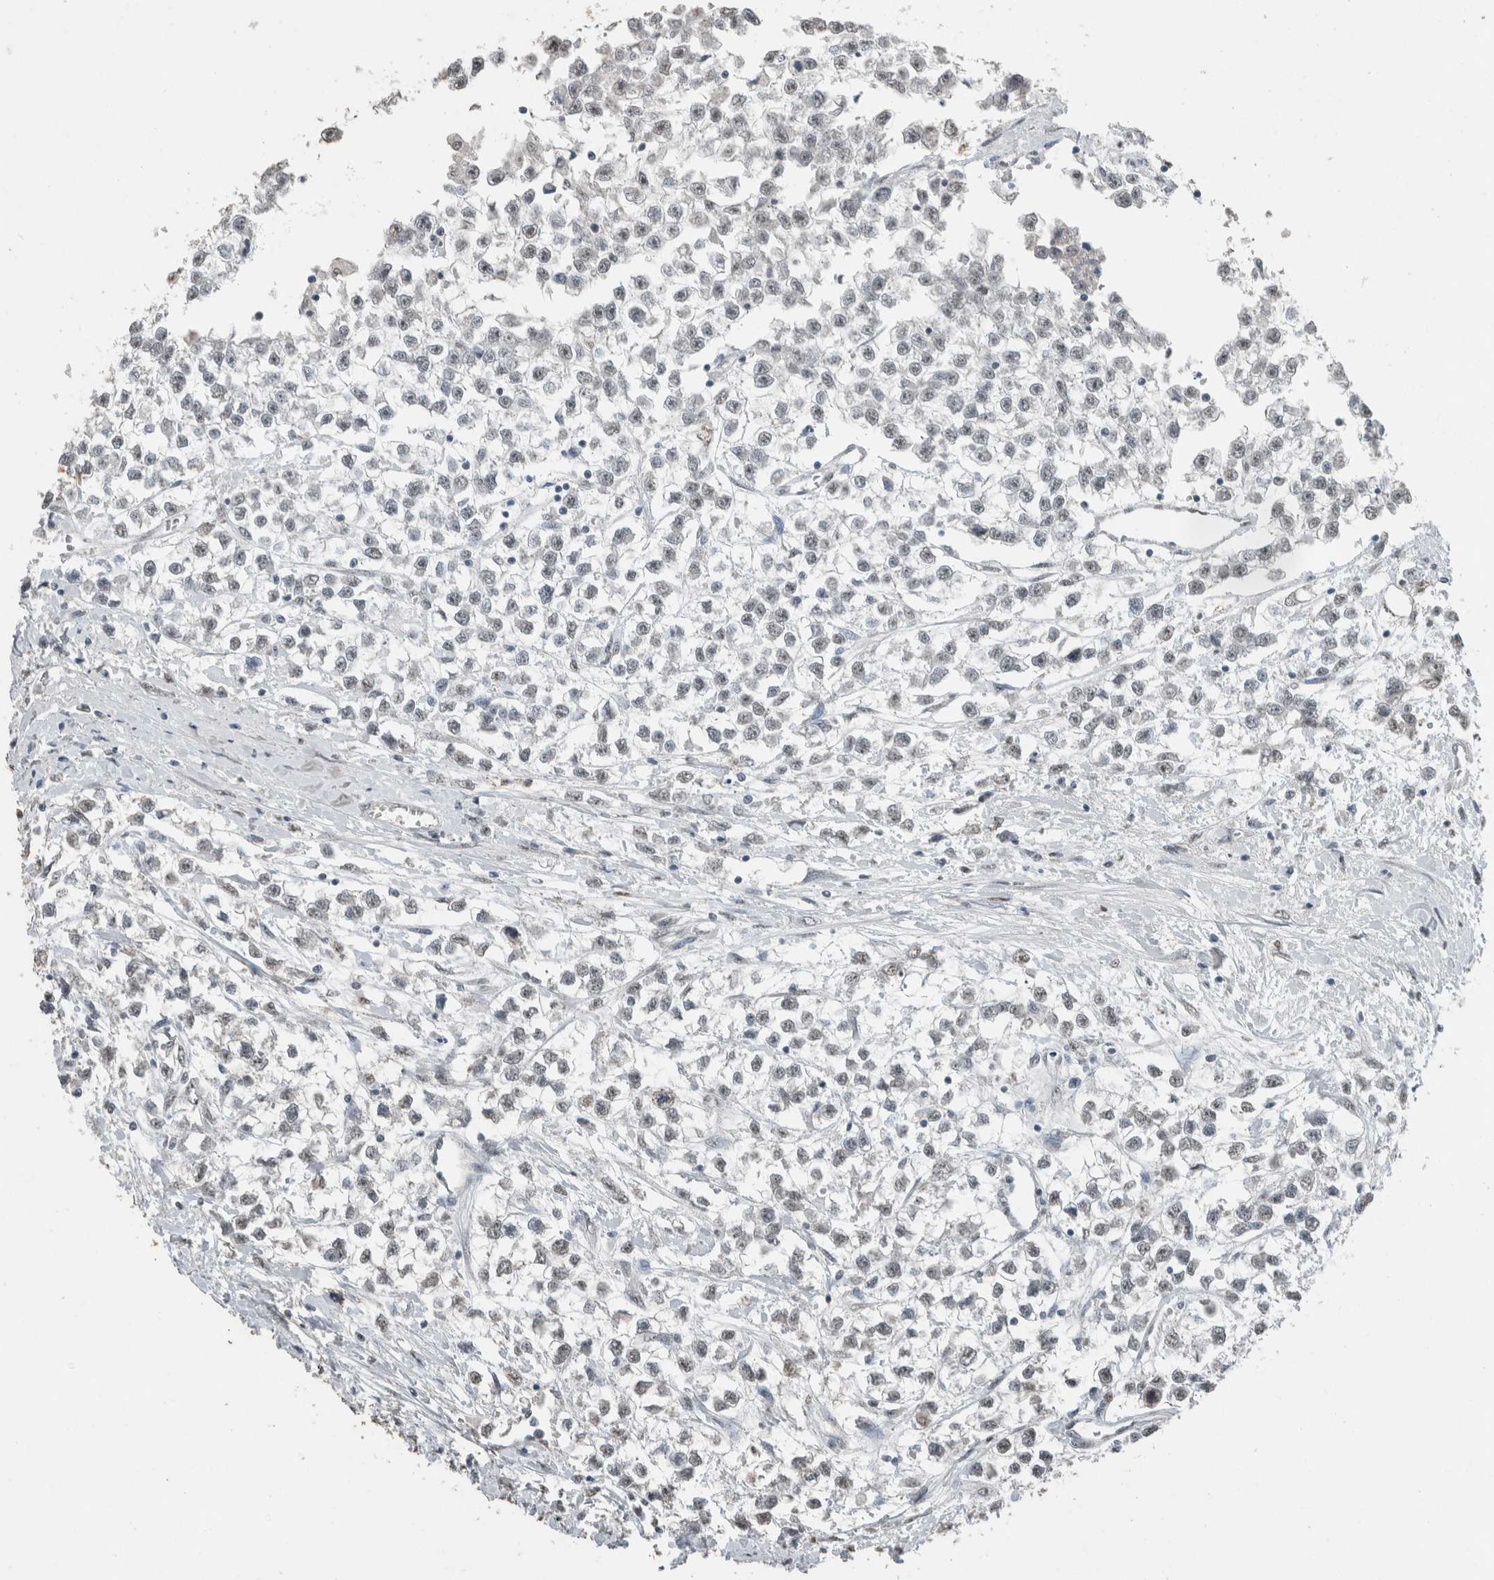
{"staining": {"intensity": "weak", "quantity": "<25%", "location": "nuclear"}, "tissue": "testis cancer", "cell_type": "Tumor cells", "image_type": "cancer", "snomed": [{"axis": "morphology", "description": "Seminoma, NOS"}, {"axis": "morphology", "description": "Carcinoma, Embryonal, NOS"}, {"axis": "topography", "description": "Testis"}], "caption": "The immunohistochemistry image has no significant expression in tumor cells of testis cancer tissue. (DAB (3,3'-diaminobenzidine) IHC visualized using brightfield microscopy, high magnification).", "gene": "ACVR2B", "patient": {"sex": "male", "age": 51}}